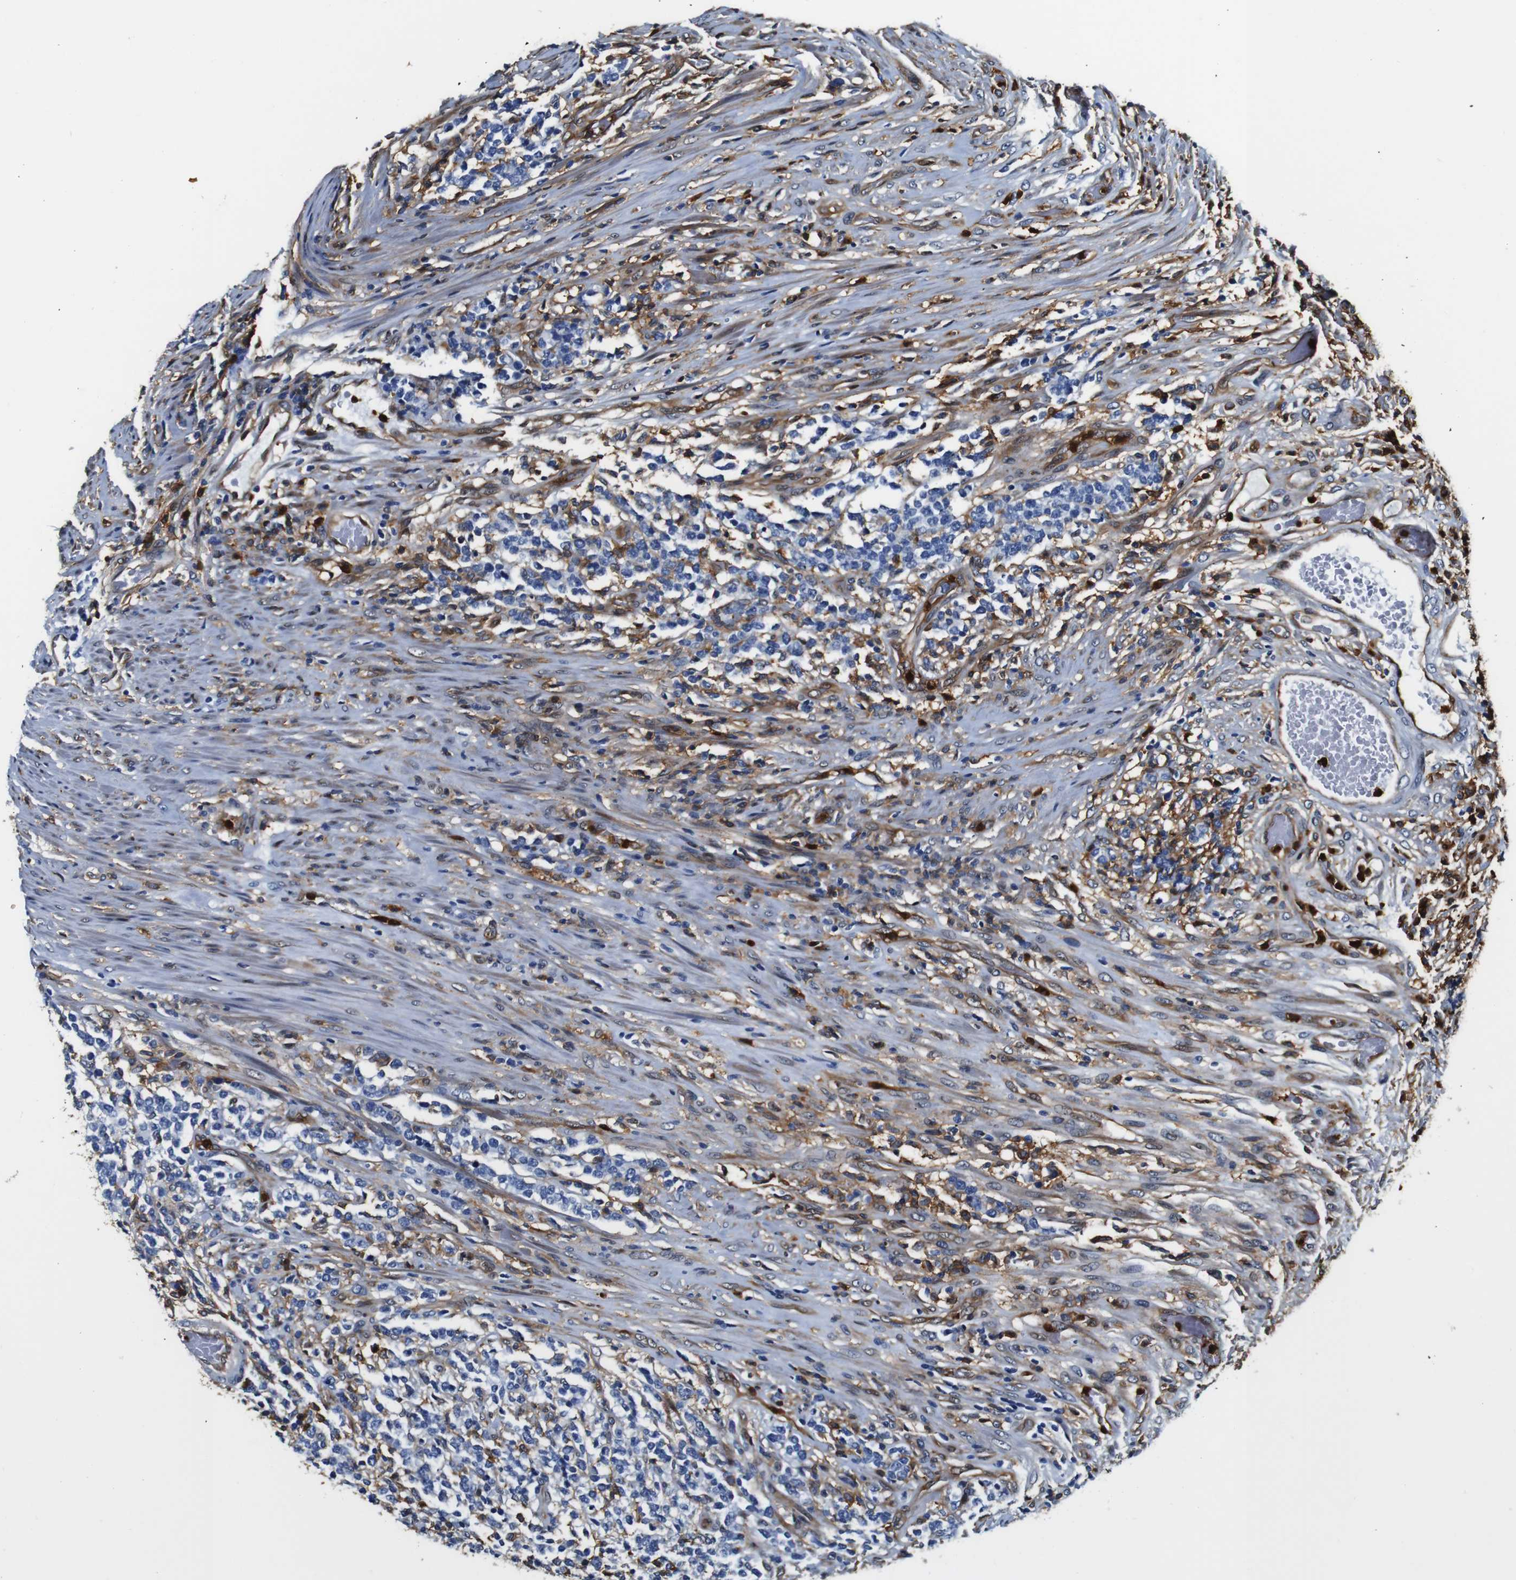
{"staining": {"intensity": "negative", "quantity": "none", "location": "none"}, "tissue": "lymphoma", "cell_type": "Tumor cells", "image_type": "cancer", "snomed": [{"axis": "morphology", "description": "Malignant lymphoma, non-Hodgkin's type, High grade"}, {"axis": "topography", "description": "Soft tissue"}], "caption": "Lymphoma was stained to show a protein in brown. There is no significant expression in tumor cells. (DAB IHC visualized using brightfield microscopy, high magnification).", "gene": "ANXA1", "patient": {"sex": "male", "age": 18}}